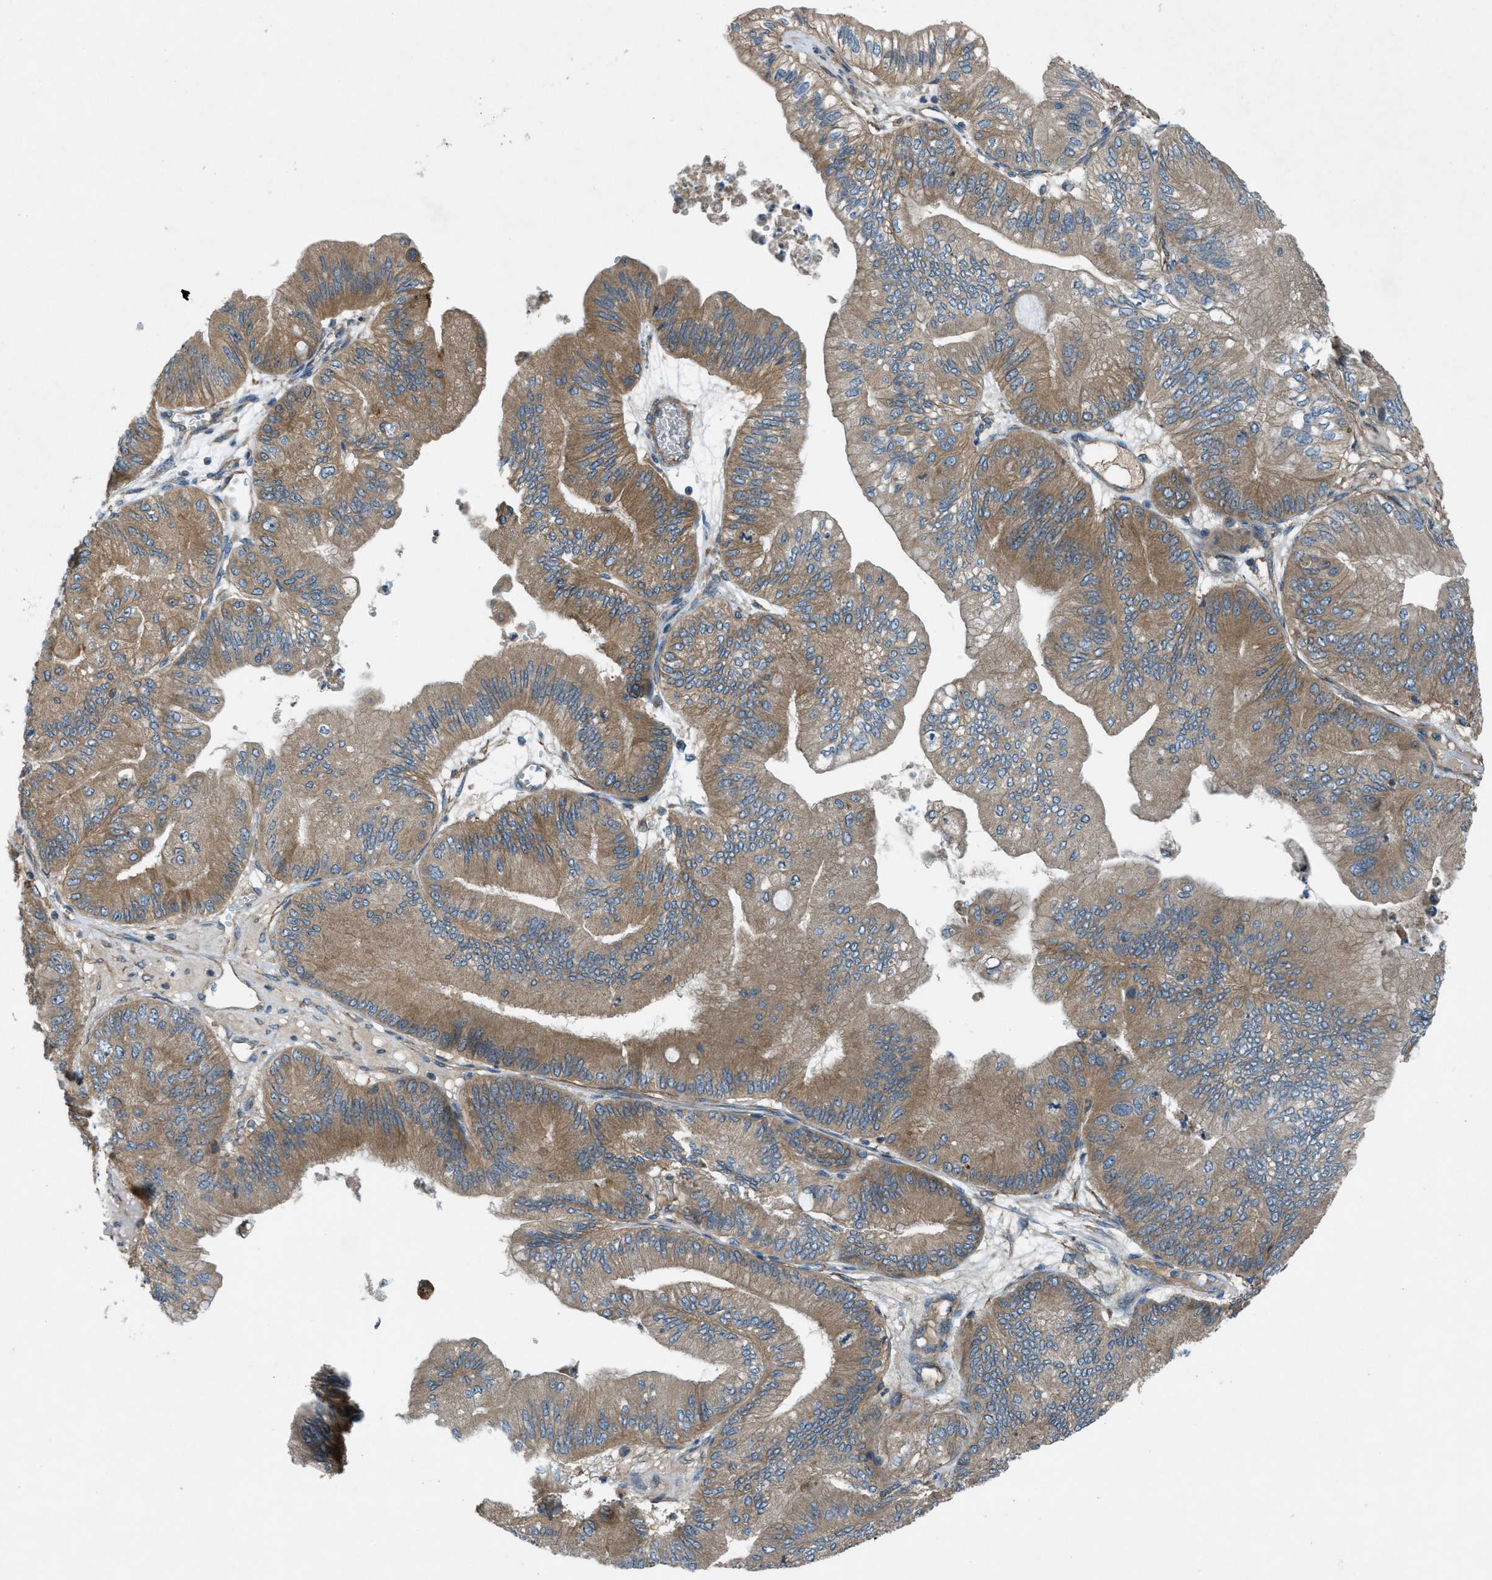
{"staining": {"intensity": "moderate", "quantity": ">75%", "location": "cytoplasmic/membranous"}, "tissue": "ovarian cancer", "cell_type": "Tumor cells", "image_type": "cancer", "snomed": [{"axis": "morphology", "description": "Cystadenocarcinoma, mucinous, NOS"}, {"axis": "topography", "description": "Ovary"}], "caption": "Immunohistochemistry (IHC) micrograph of human ovarian cancer (mucinous cystadenocarcinoma) stained for a protein (brown), which shows medium levels of moderate cytoplasmic/membranous staining in approximately >75% of tumor cells.", "gene": "VEZT", "patient": {"sex": "female", "age": 61}}